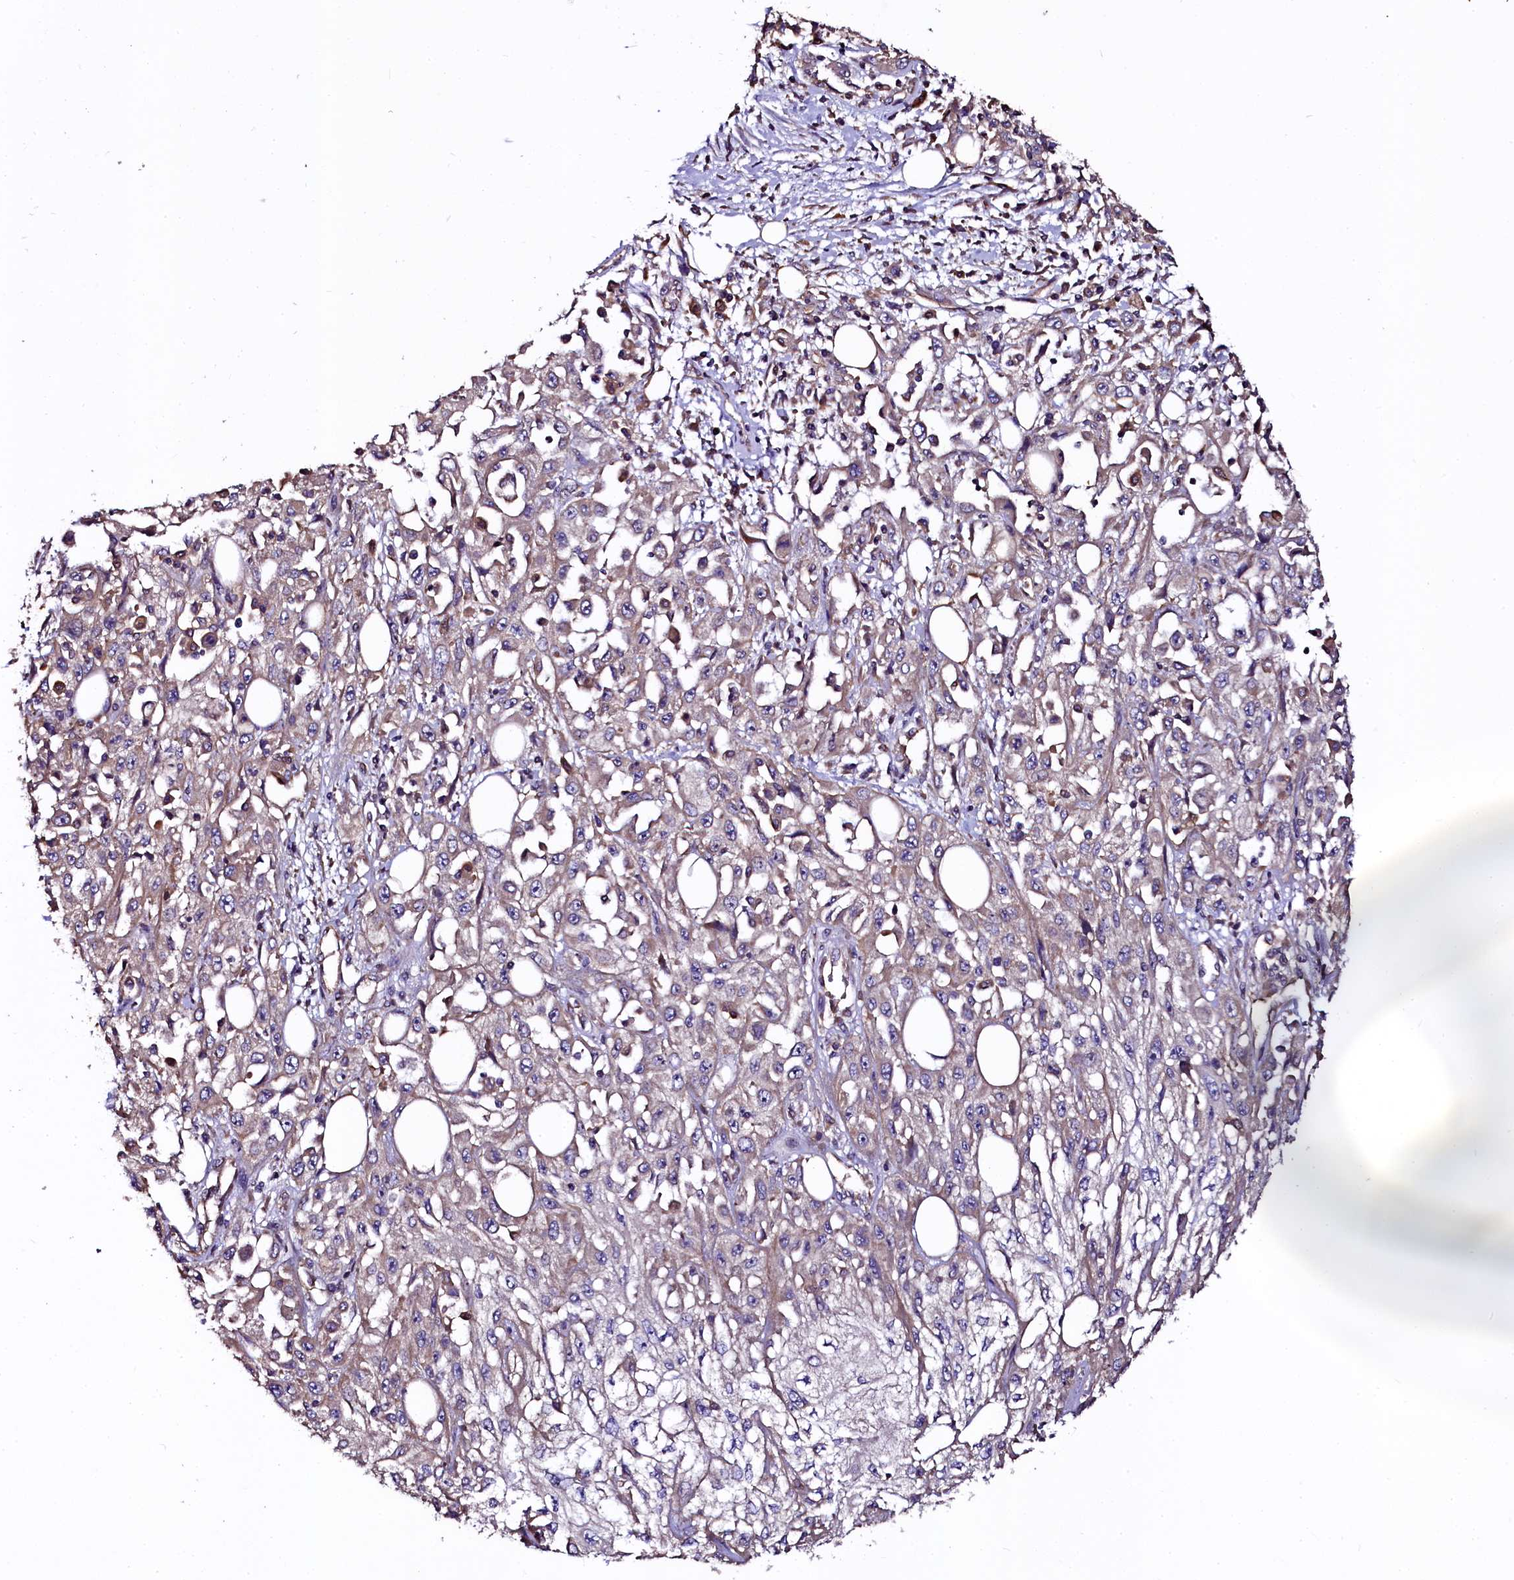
{"staining": {"intensity": "weak", "quantity": "<25%", "location": "cytoplasmic/membranous"}, "tissue": "skin cancer", "cell_type": "Tumor cells", "image_type": "cancer", "snomed": [{"axis": "morphology", "description": "Squamous cell carcinoma, NOS"}, {"axis": "morphology", "description": "Squamous cell carcinoma, metastatic, NOS"}, {"axis": "topography", "description": "Skin"}, {"axis": "topography", "description": "Lymph node"}], "caption": "This is a image of IHC staining of skin cancer, which shows no expression in tumor cells.", "gene": "APPL2", "patient": {"sex": "male", "age": 75}}